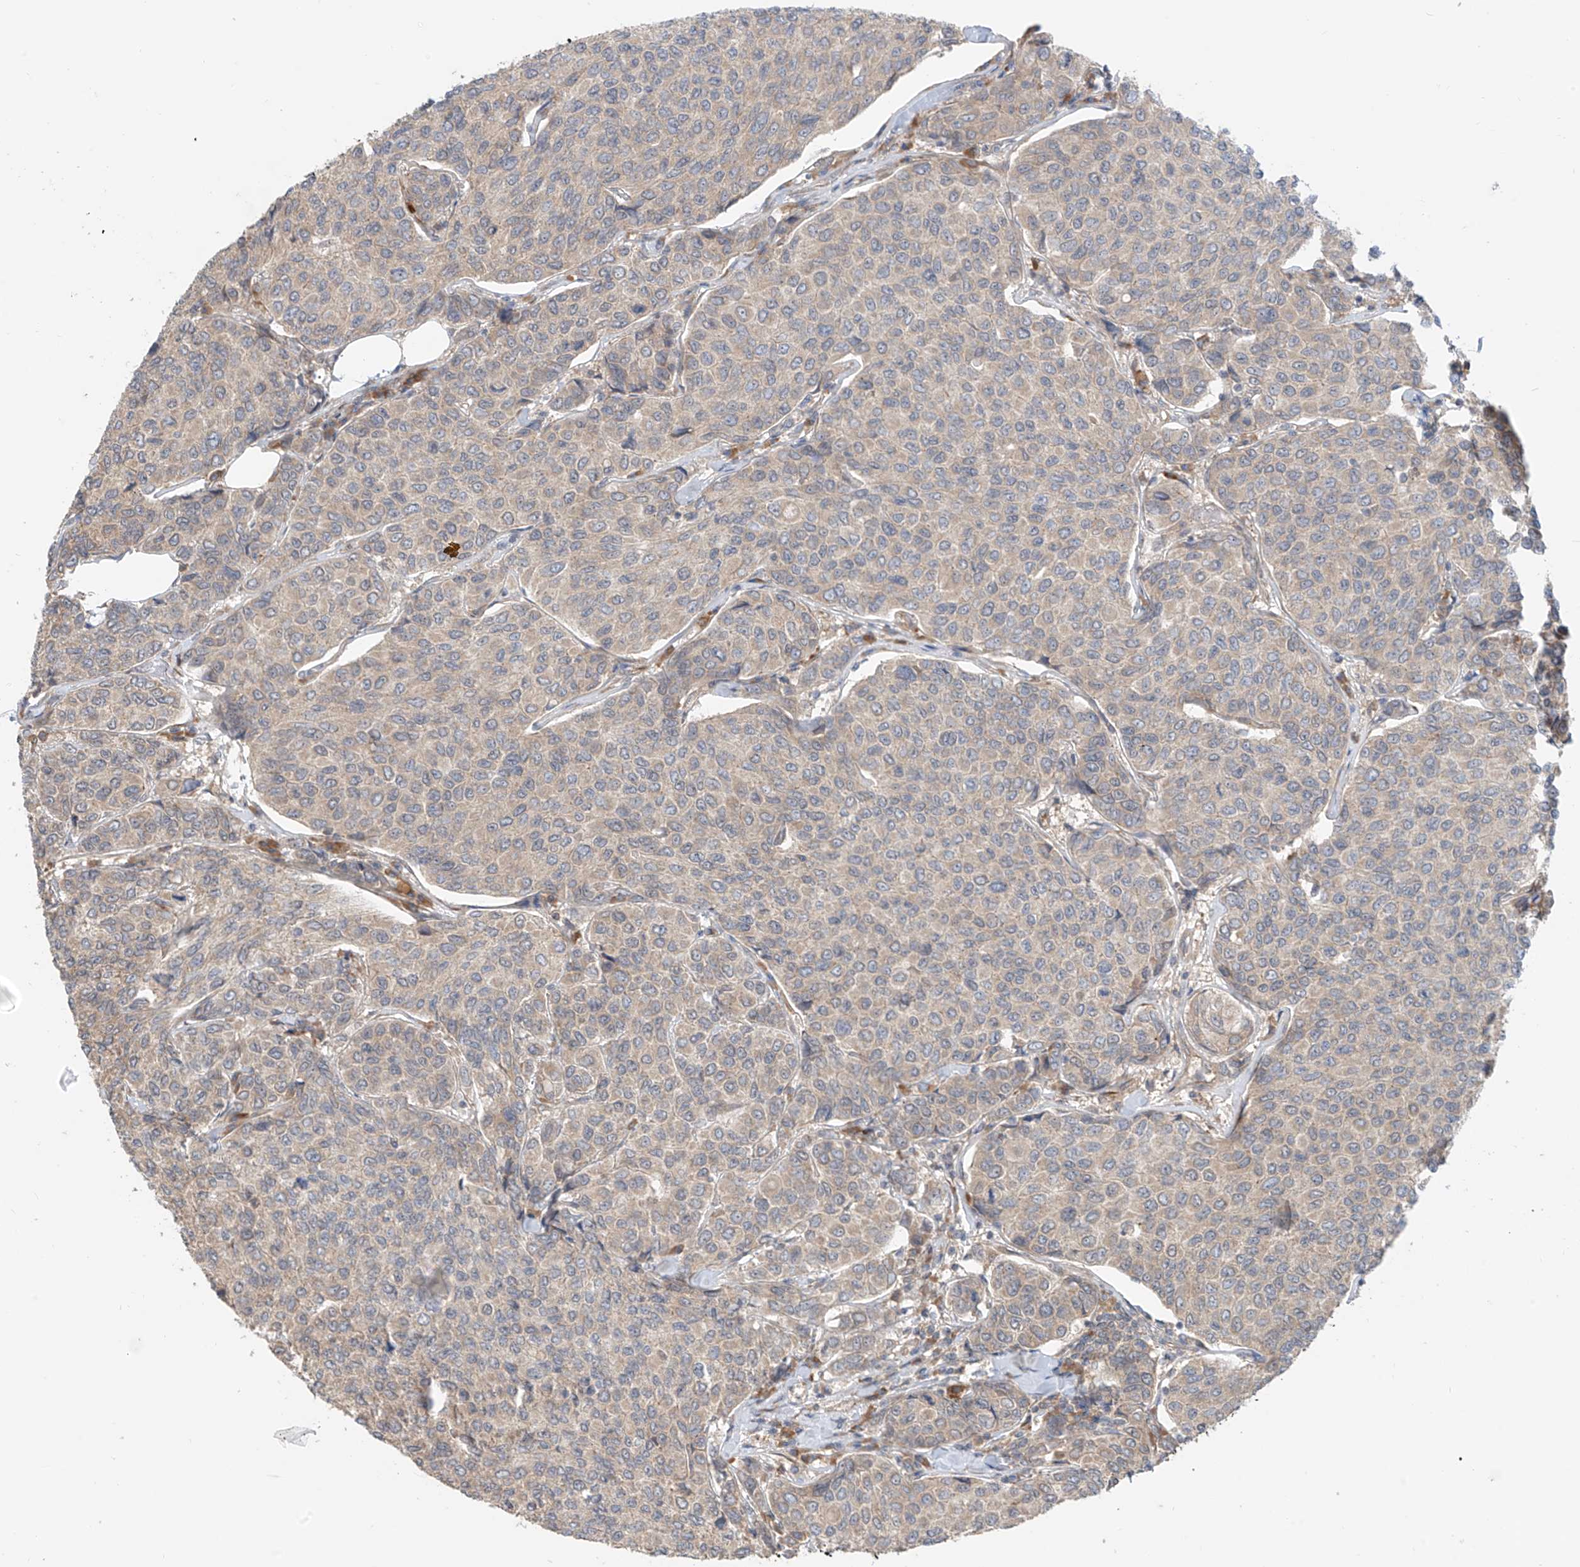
{"staining": {"intensity": "weak", "quantity": "<25%", "location": "cytoplasmic/membranous"}, "tissue": "breast cancer", "cell_type": "Tumor cells", "image_type": "cancer", "snomed": [{"axis": "morphology", "description": "Duct carcinoma"}, {"axis": "topography", "description": "Breast"}], "caption": "Human breast infiltrating ductal carcinoma stained for a protein using immunohistochemistry (IHC) displays no expression in tumor cells.", "gene": "MTUS2", "patient": {"sex": "female", "age": 55}}